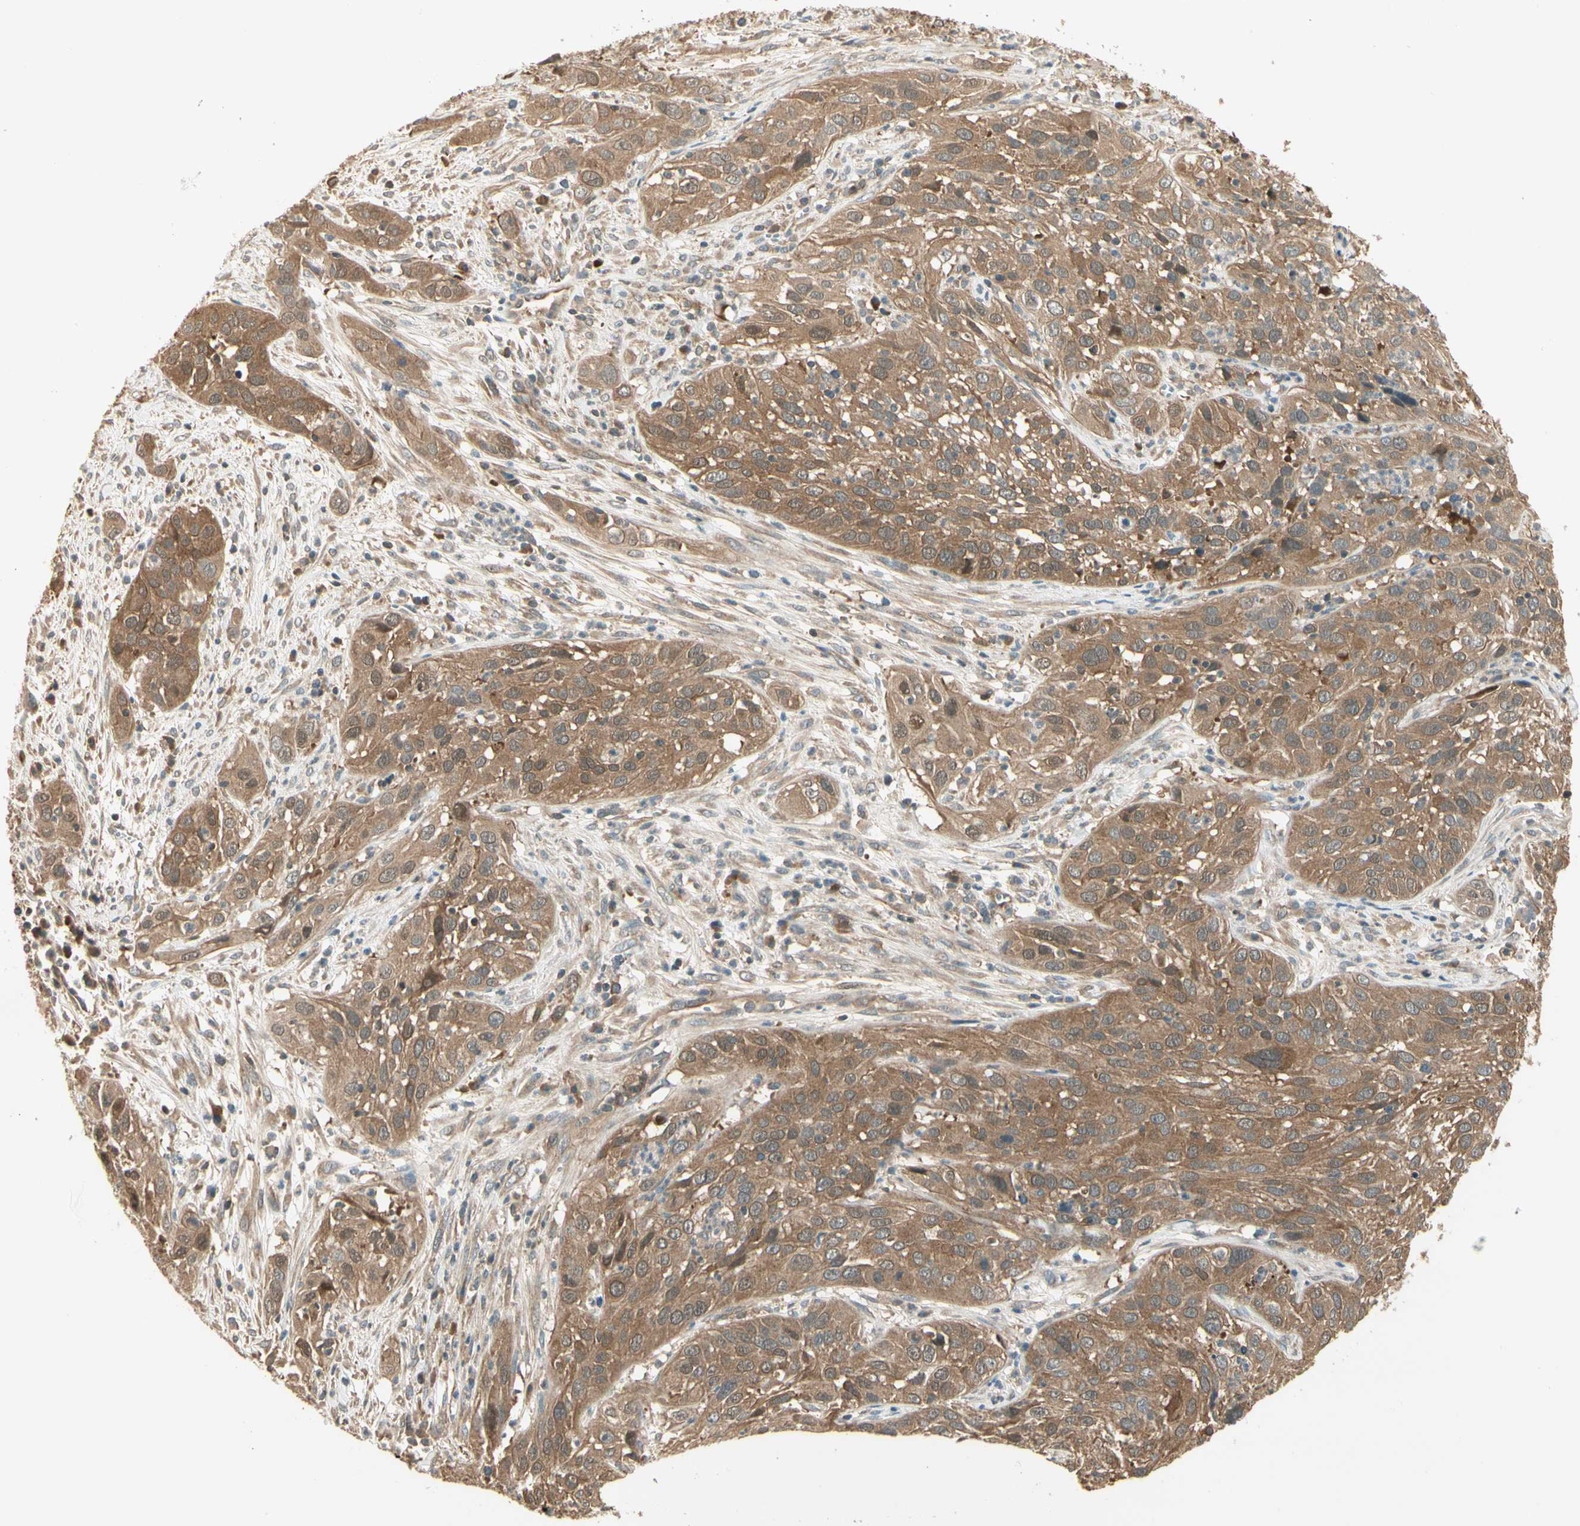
{"staining": {"intensity": "moderate", "quantity": ">75%", "location": "cytoplasmic/membranous"}, "tissue": "cervical cancer", "cell_type": "Tumor cells", "image_type": "cancer", "snomed": [{"axis": "morphology", "description": "Squamous cell carcinoma, NOS"}, {"axis": "topography", "description": "Cervix"}], "caption": "Squamous cell carcinoma (cervical) stained with immunohistochemistry (IHC) exhibits moderate cytoplasmic/membranous staining in approximately >75% of tumor cells.", "gene": "PFDN5", "patient": {"sex": "female", "age": 32}}